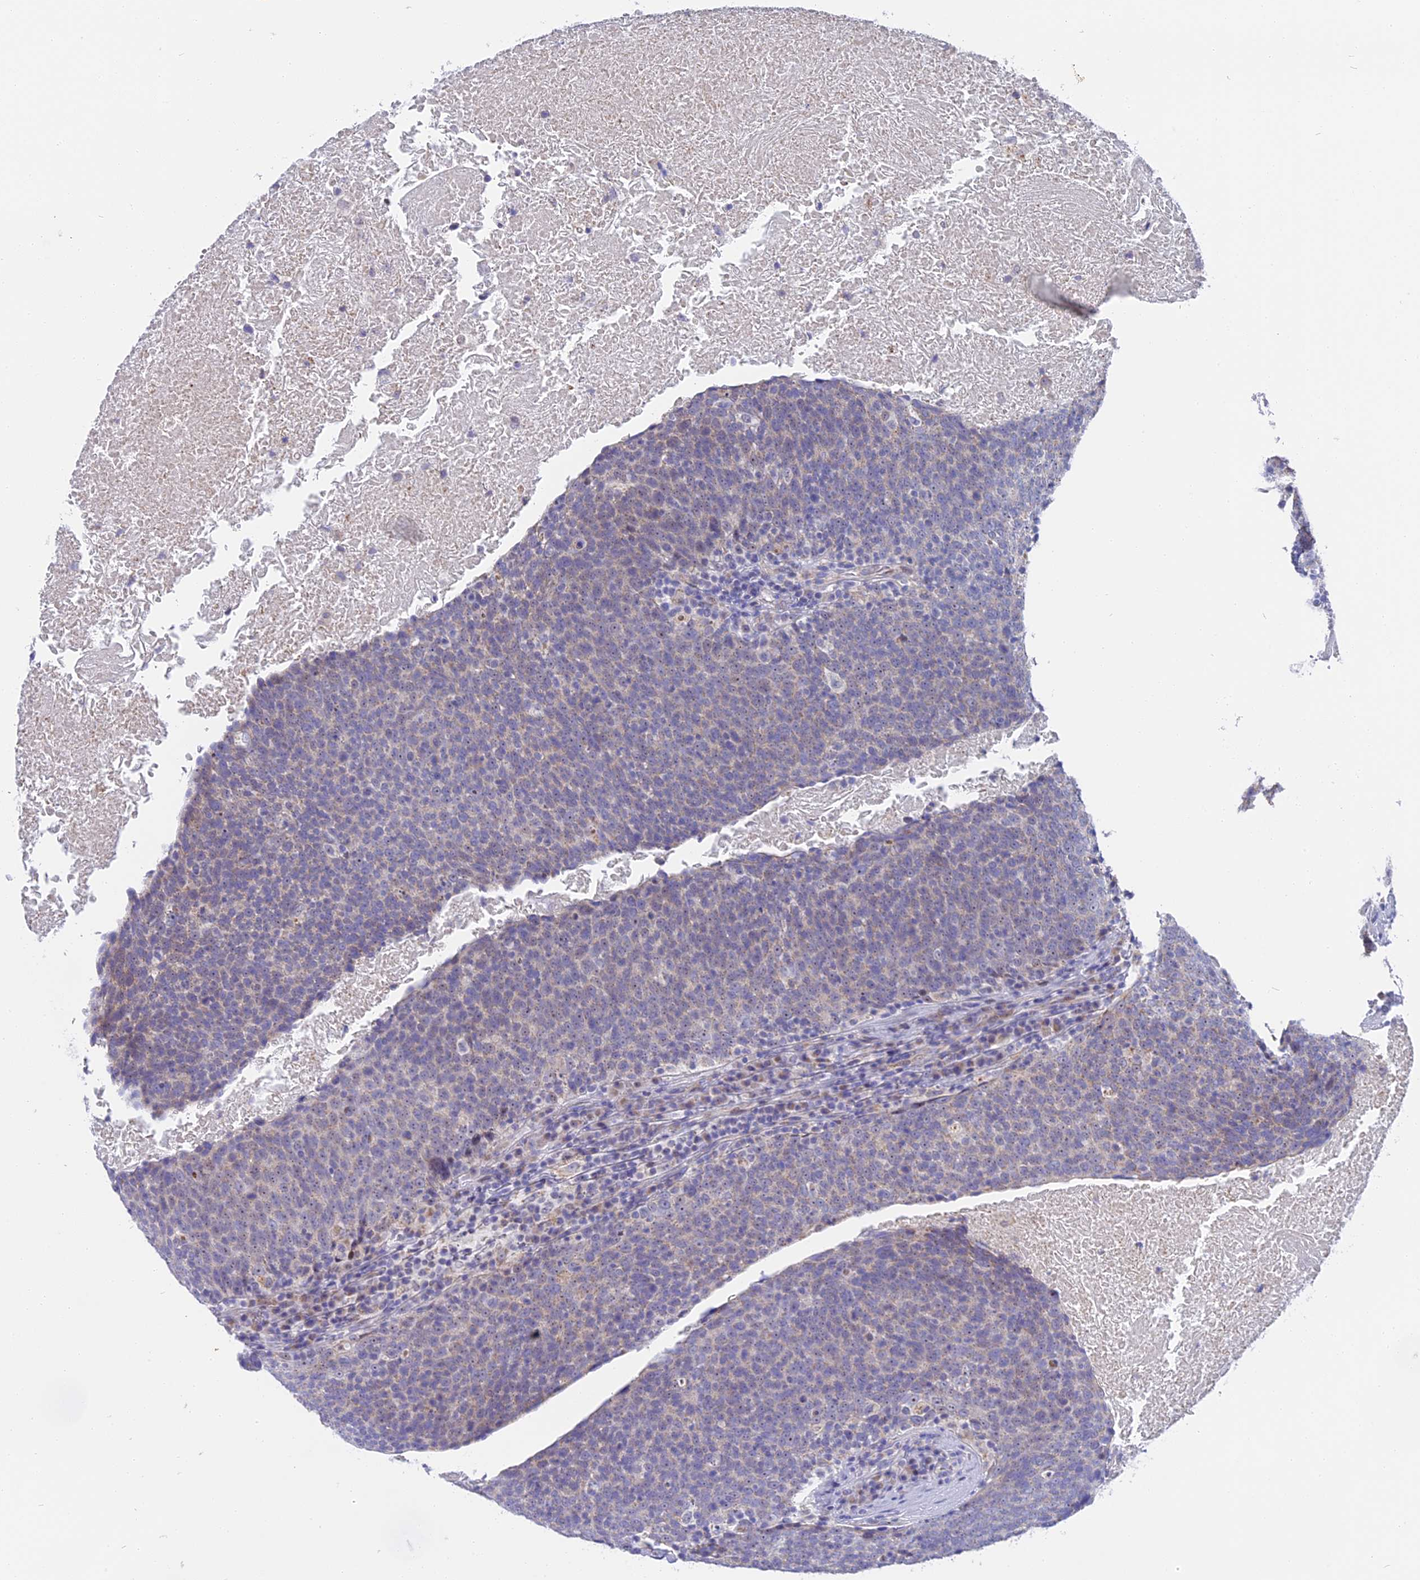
{"staining": {"intensity": "negative", "quantity": "none", "location": "none"}, "tissue": "head and neck cancer", "cell_type": "Tumor cells", "image_type": "cancer", "snomed": [{"axis": "morphology", "description": "Squamous cell carcinoma, NOS"}, {"axis": "morphology", "description": "Squamous cell carcinoma, metastatic, NOS"}, {"axis": "topography", "description": "Lymph node"}, {"axis": "topography", "description": "Head-Neck"}], "caption": "High power microscopy histopathology image of an immunohistochemistry (IHC) image of head and neck cancer, revealing no significant positivity in tumor cells.", "gene": "DTWD1", "patient": {"sex": "male", "age": 62}}